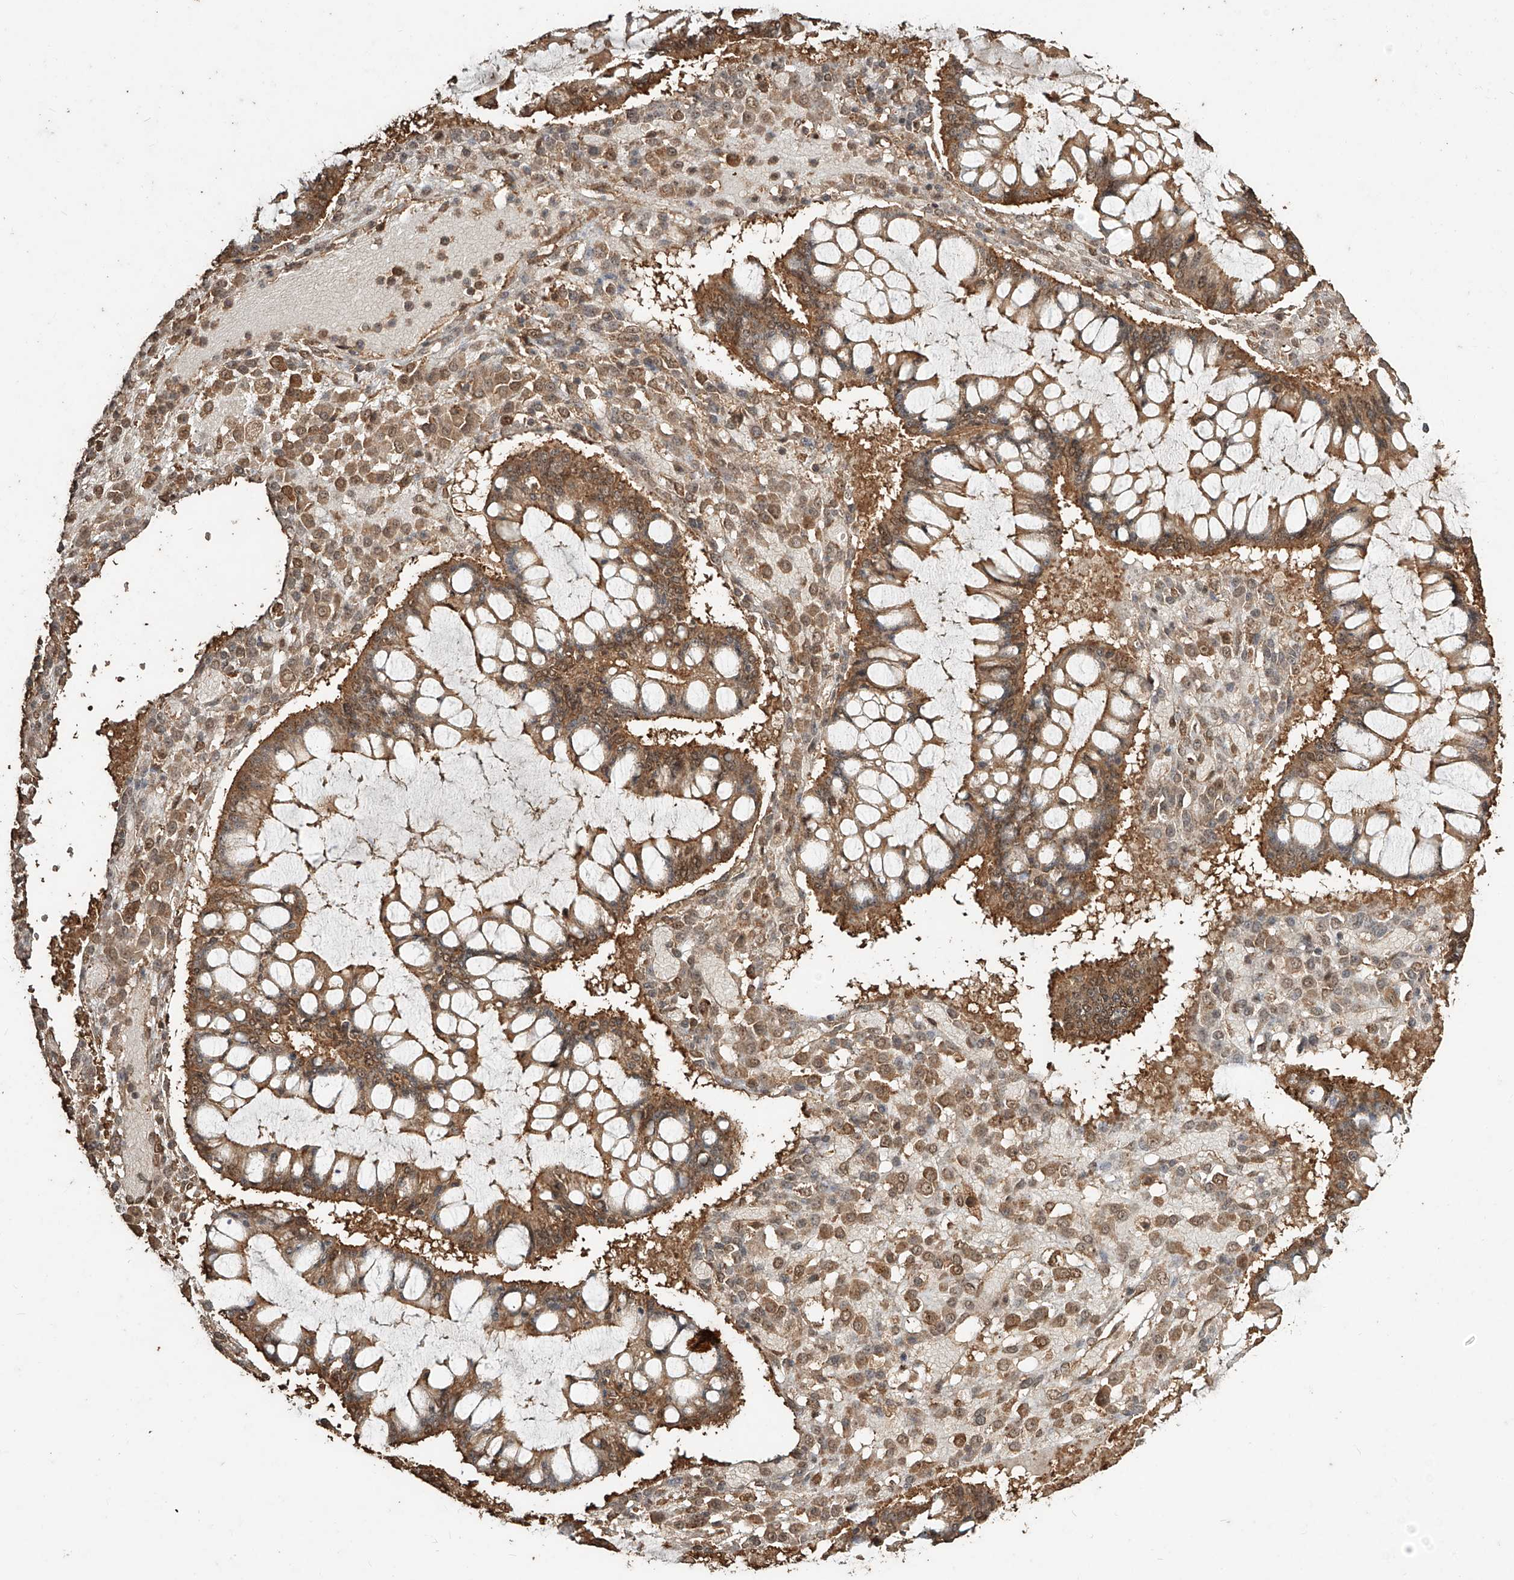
{"staining": {"intensity": "moderate", "quantity": ">75%", "location": "cytoplasmic/membranous,nuclear"}, "tissue": "ovarian cancer", "cell_type": "Tumor cells", "image_type": "cancer", "snomed": [{"axis": "morphology", "description": "Cystadenocarcinoma, mucinous, NOS"}, {"axis": "topography", "description": "Ovary"}], "caption": "About >75% of tumor cells in human ovarian mucinous cystadenocarcinoma reveal moderate cytoplasmic/membranous and nuclear protein staining as visualized by brown immunohistochemical staining.", "gene": "ZNF660", "patient": {"sex": "female", "age": 73}}